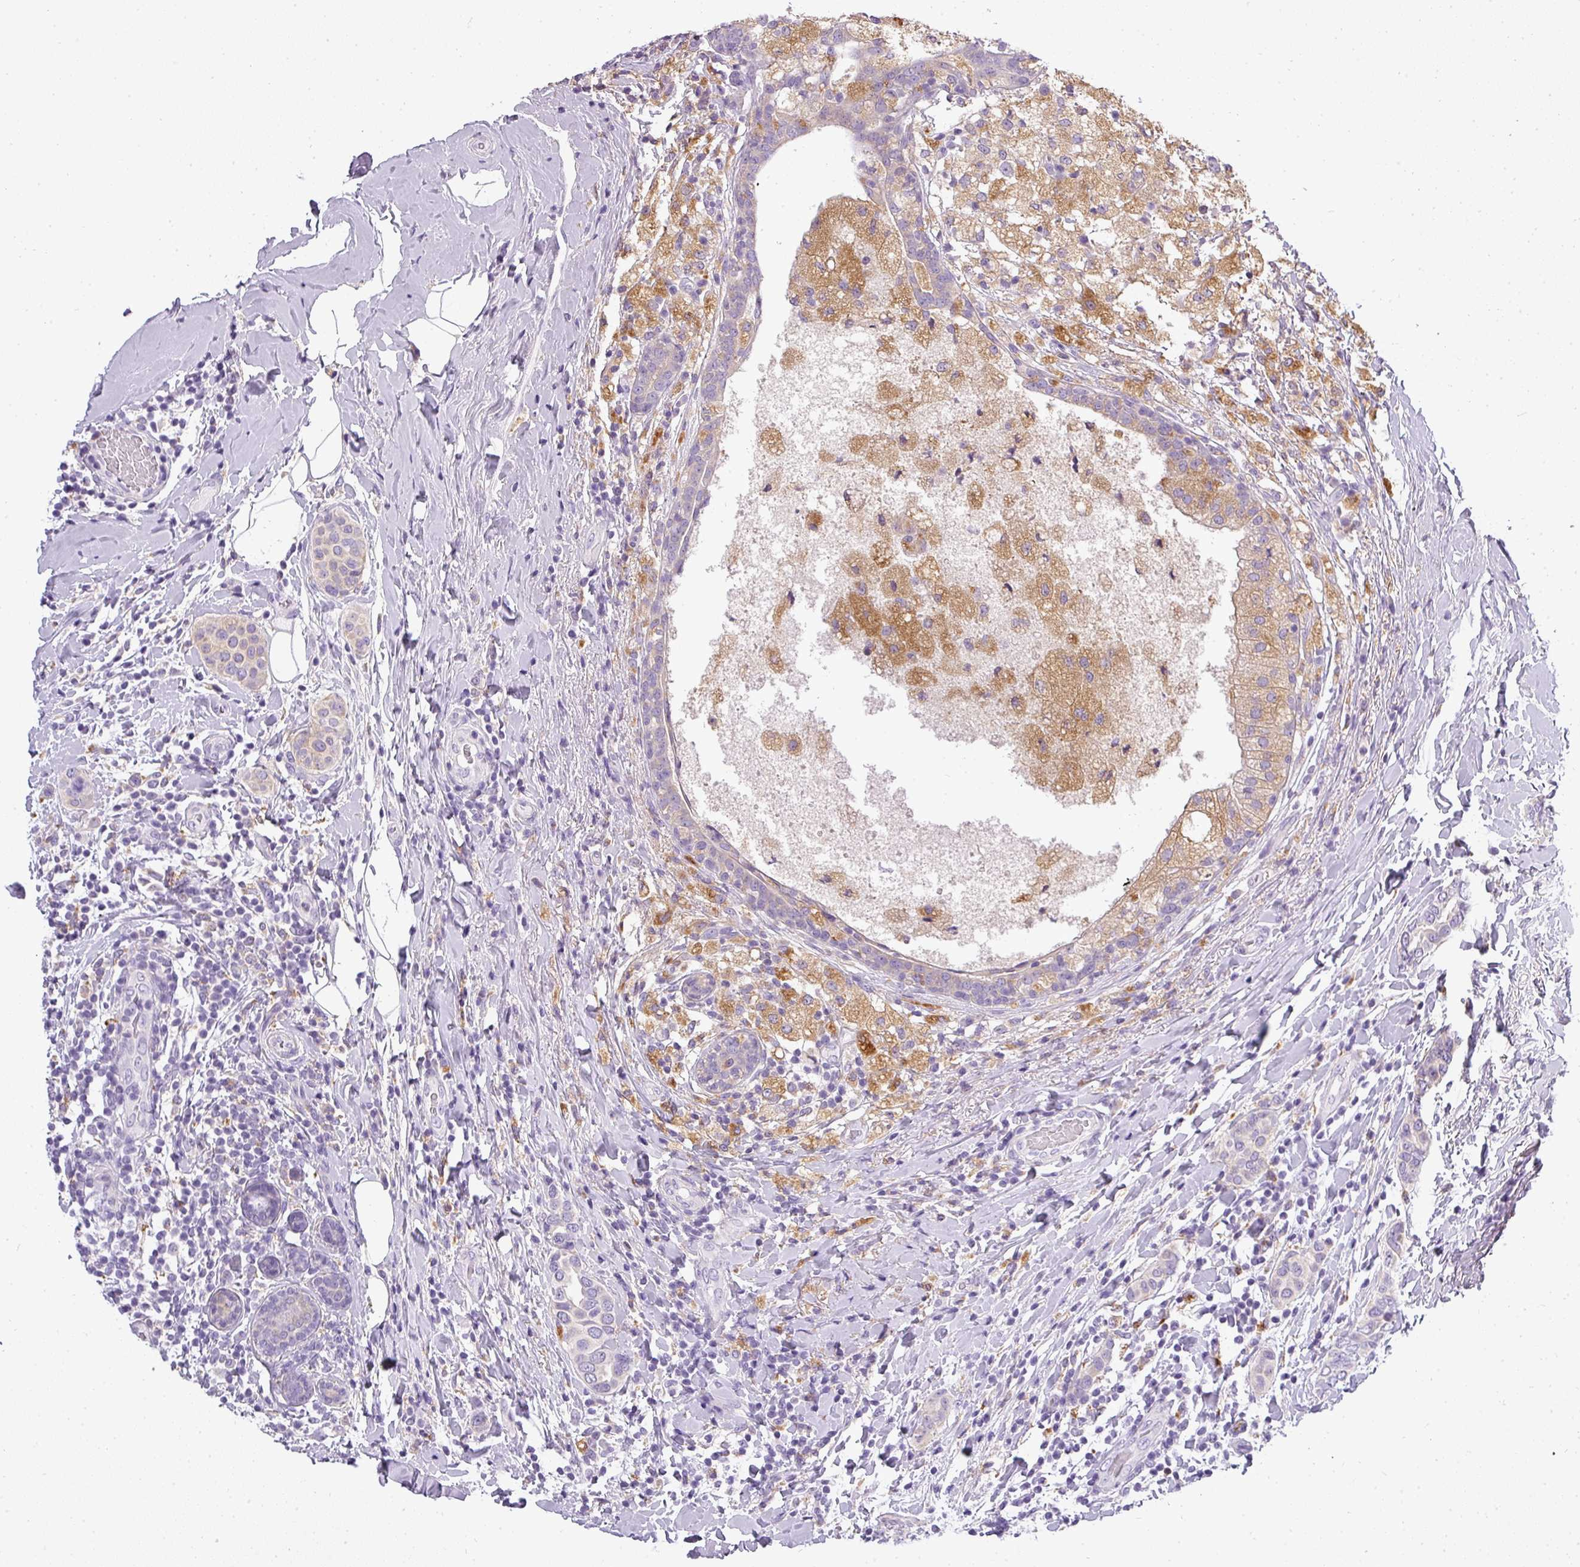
{"staining": {"intensity": "negative", "quantity": "none", "location": "none"}, "tissue": "breast cancer", "cell_type": "Tumor cells", "image_type": "cancer", "snomed": [{"axis": "morphology", "description": "Lobular carcinoma"}, {"axis": "topography", "description": "Breast"}], "caption": "This is an immunohistochemistry (IHC) photomicrograph of lobular carcinoma (breast). There is no staining in tumor cells.", "gene": "ATP6V1D", "patient": {"sex": "female", "age": 51}}